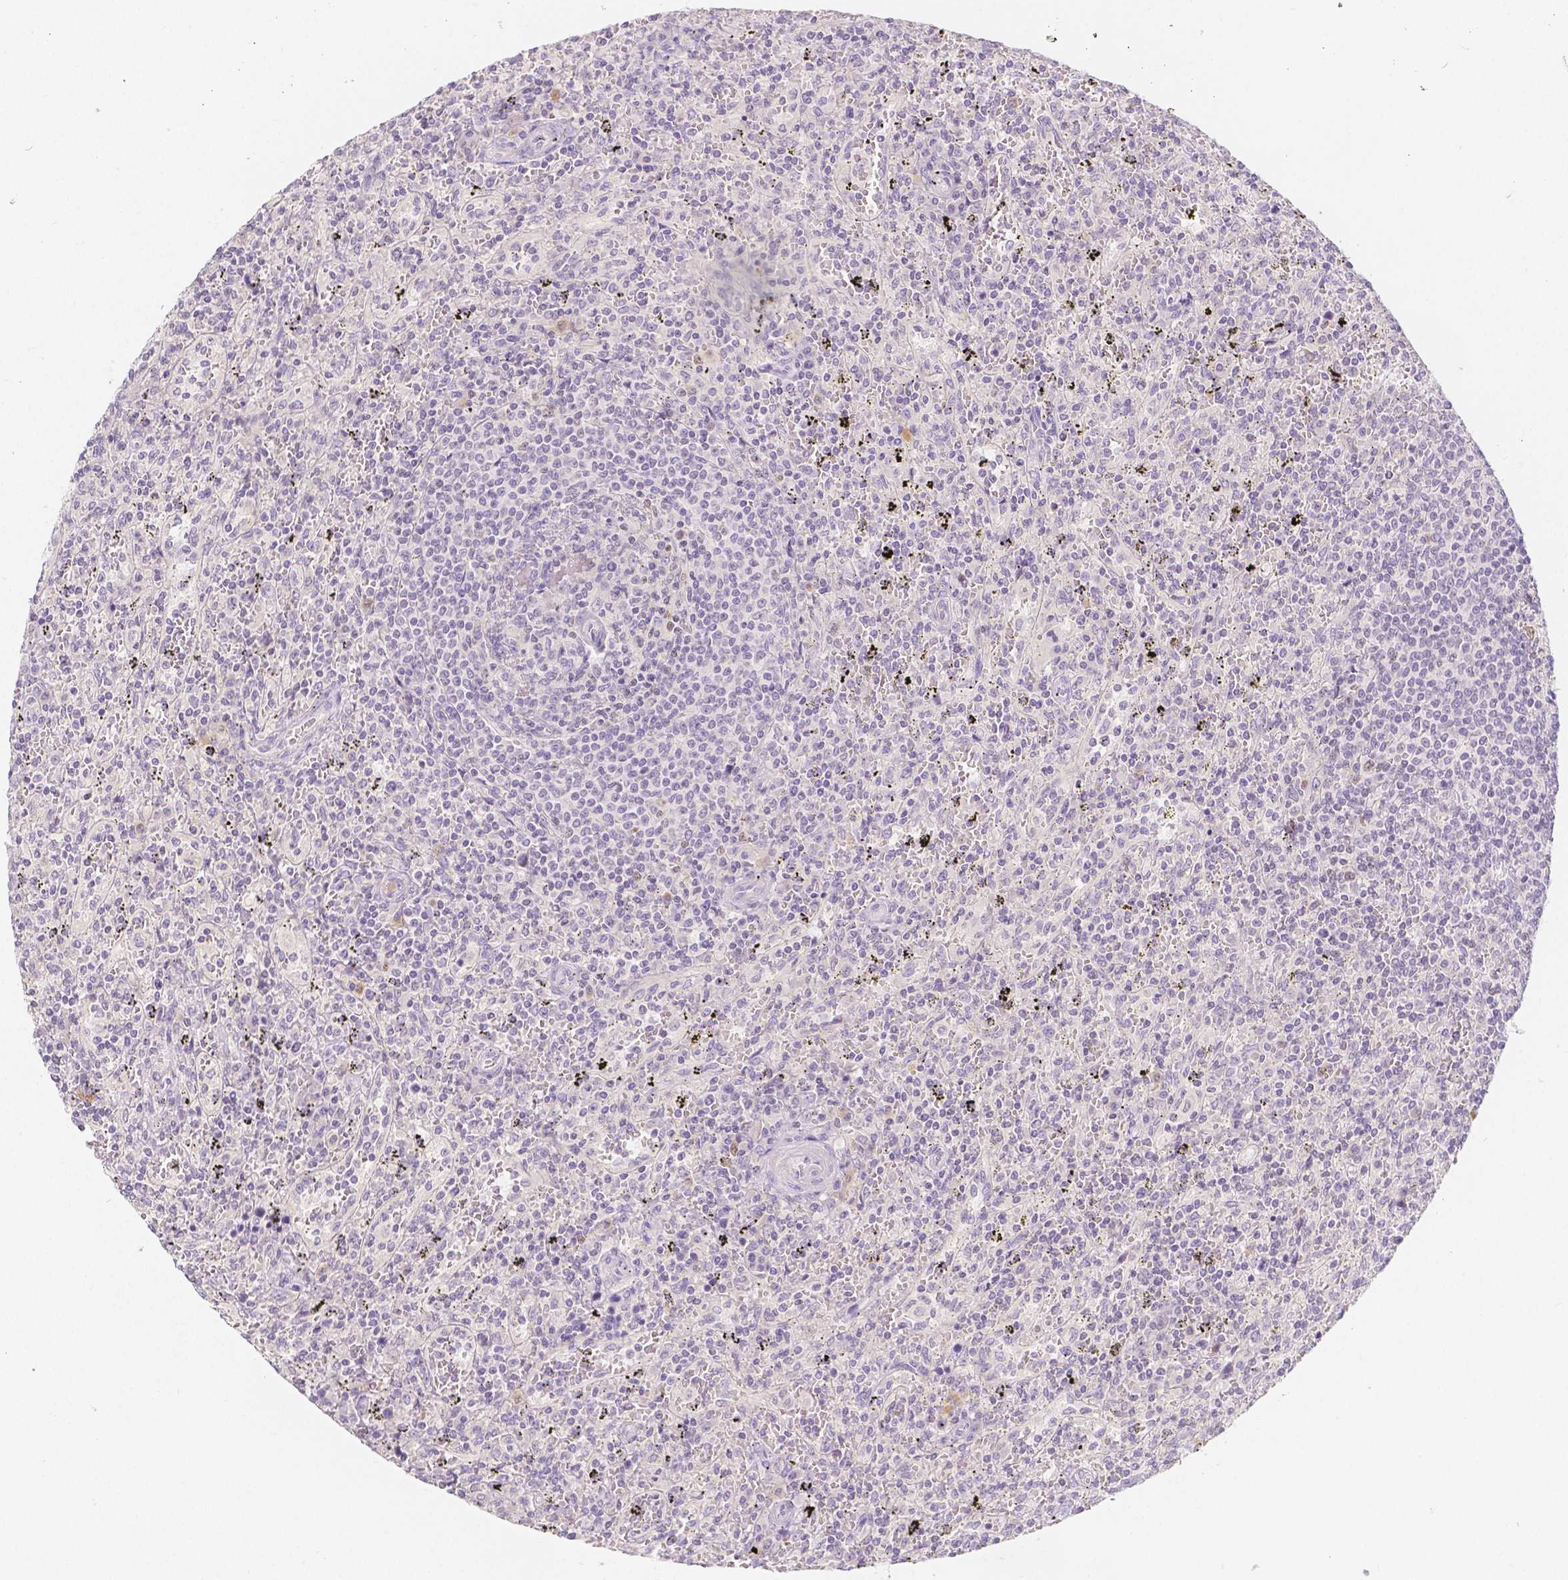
{"staining": {"intensity": "negative", "quantity": "none", "location": "none"}, "tissue": "lymphoma", "cell_type": "Tumor cells", "image_type": "cancer", "snomed": [{"axis": "morphology", "description": "Malignant lymphoma, non-Hodgkin's type, Low grade"}, {"axis": "topography", "description": "Spleen"}], "caption": "Micrograph shows no protein expression in tumor cells of lymphoma tissue.", "gene": "BATF", "patient": {"sex": "male", "age": 62}}